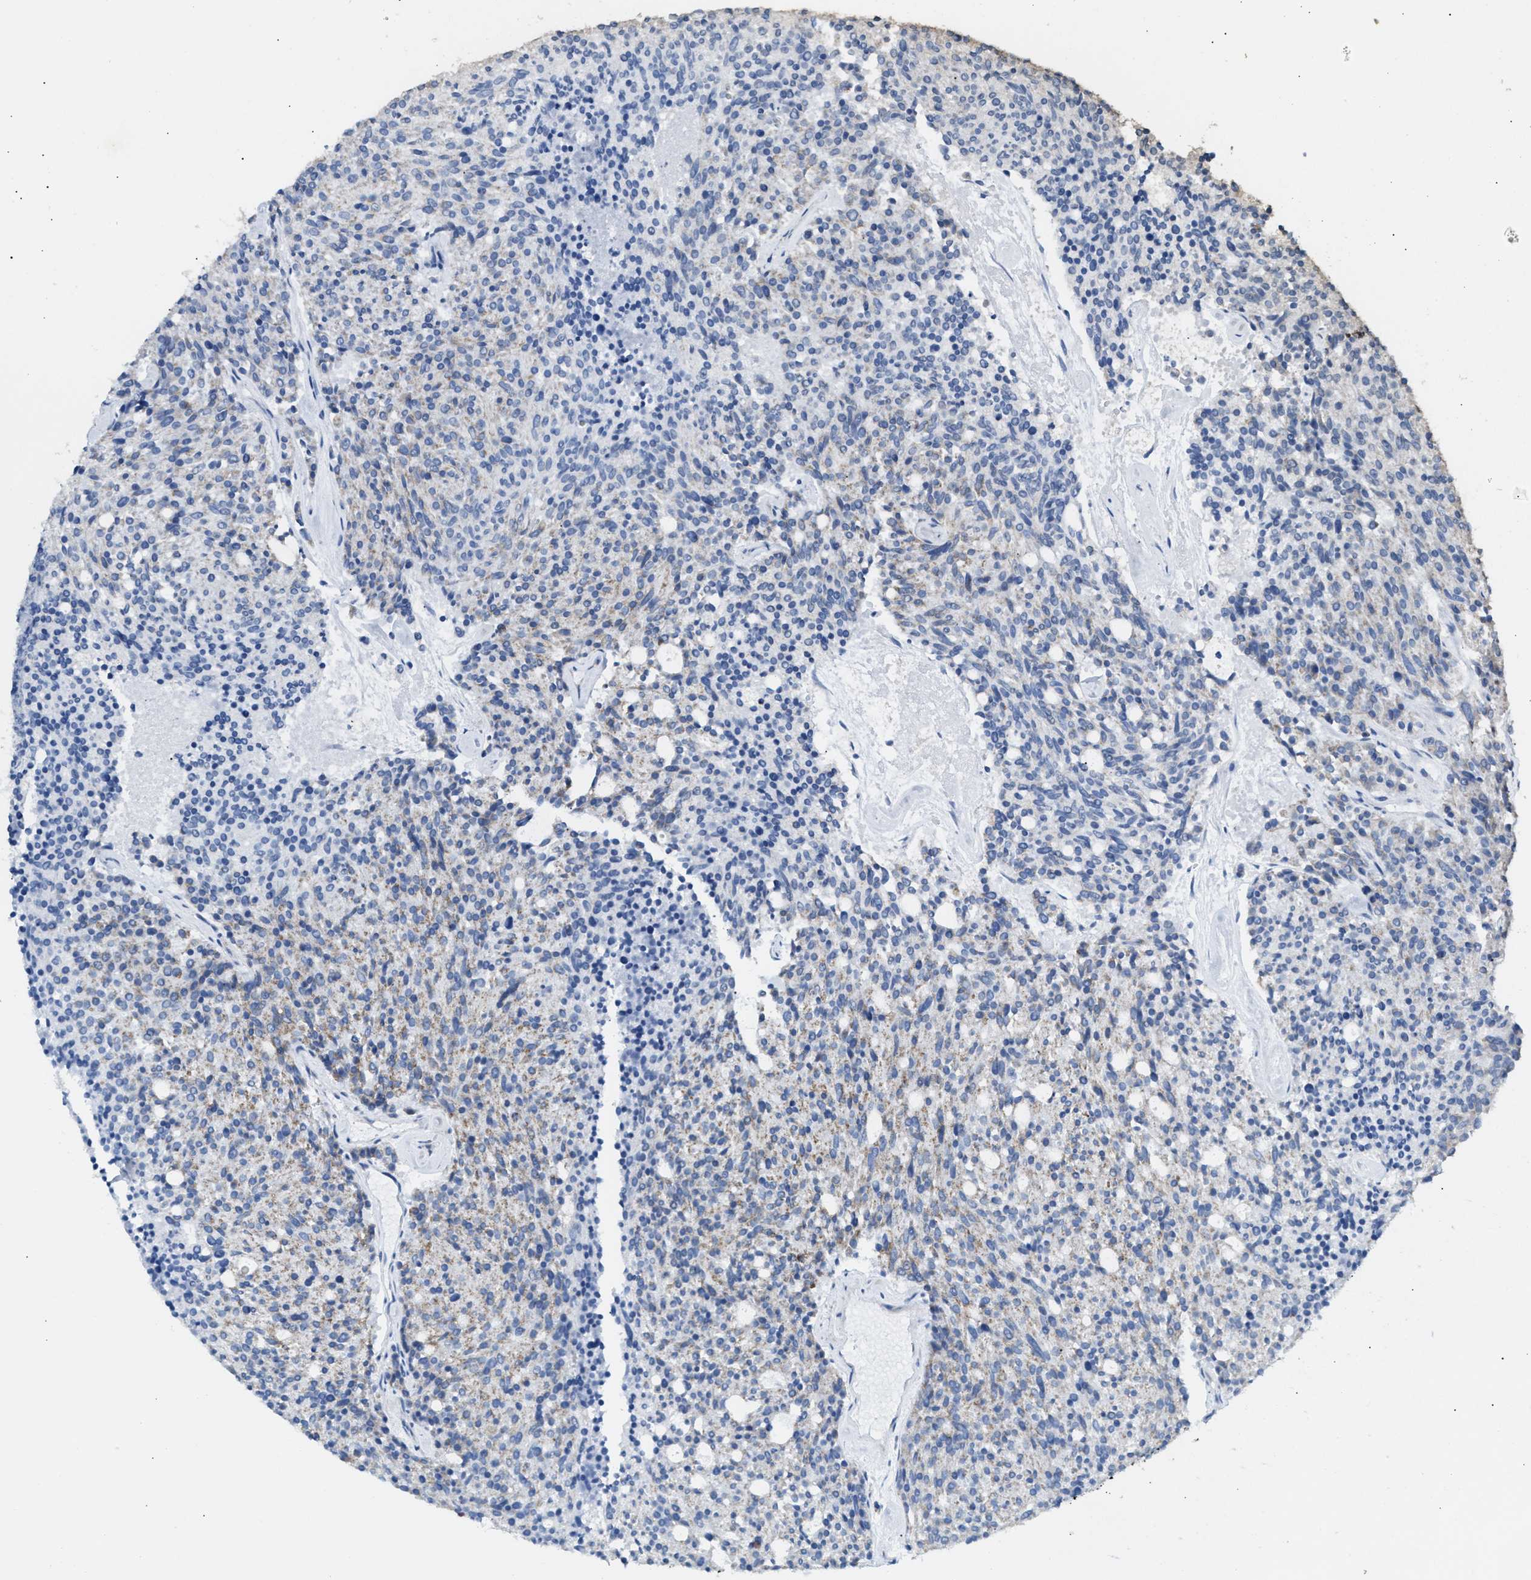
{"staining": {"intensity": "negative", "quantity": "none", "location": "none"}, "tissue": "carcinoid", "cell_type": "Tumor cells", "image_type": "cancer", "snomed": [{"axis": "morphology", "description": "Carcinoid, malignant, NOS"}, {"axis": "topography", "description": "Pancreas"}], "caption": "Human carcinoid stained for a protein using immunohistochemistry exhibits no positivity in tumor cells.", "gene": "TACO1", "patient": {"sex": "female", "age": 54}}